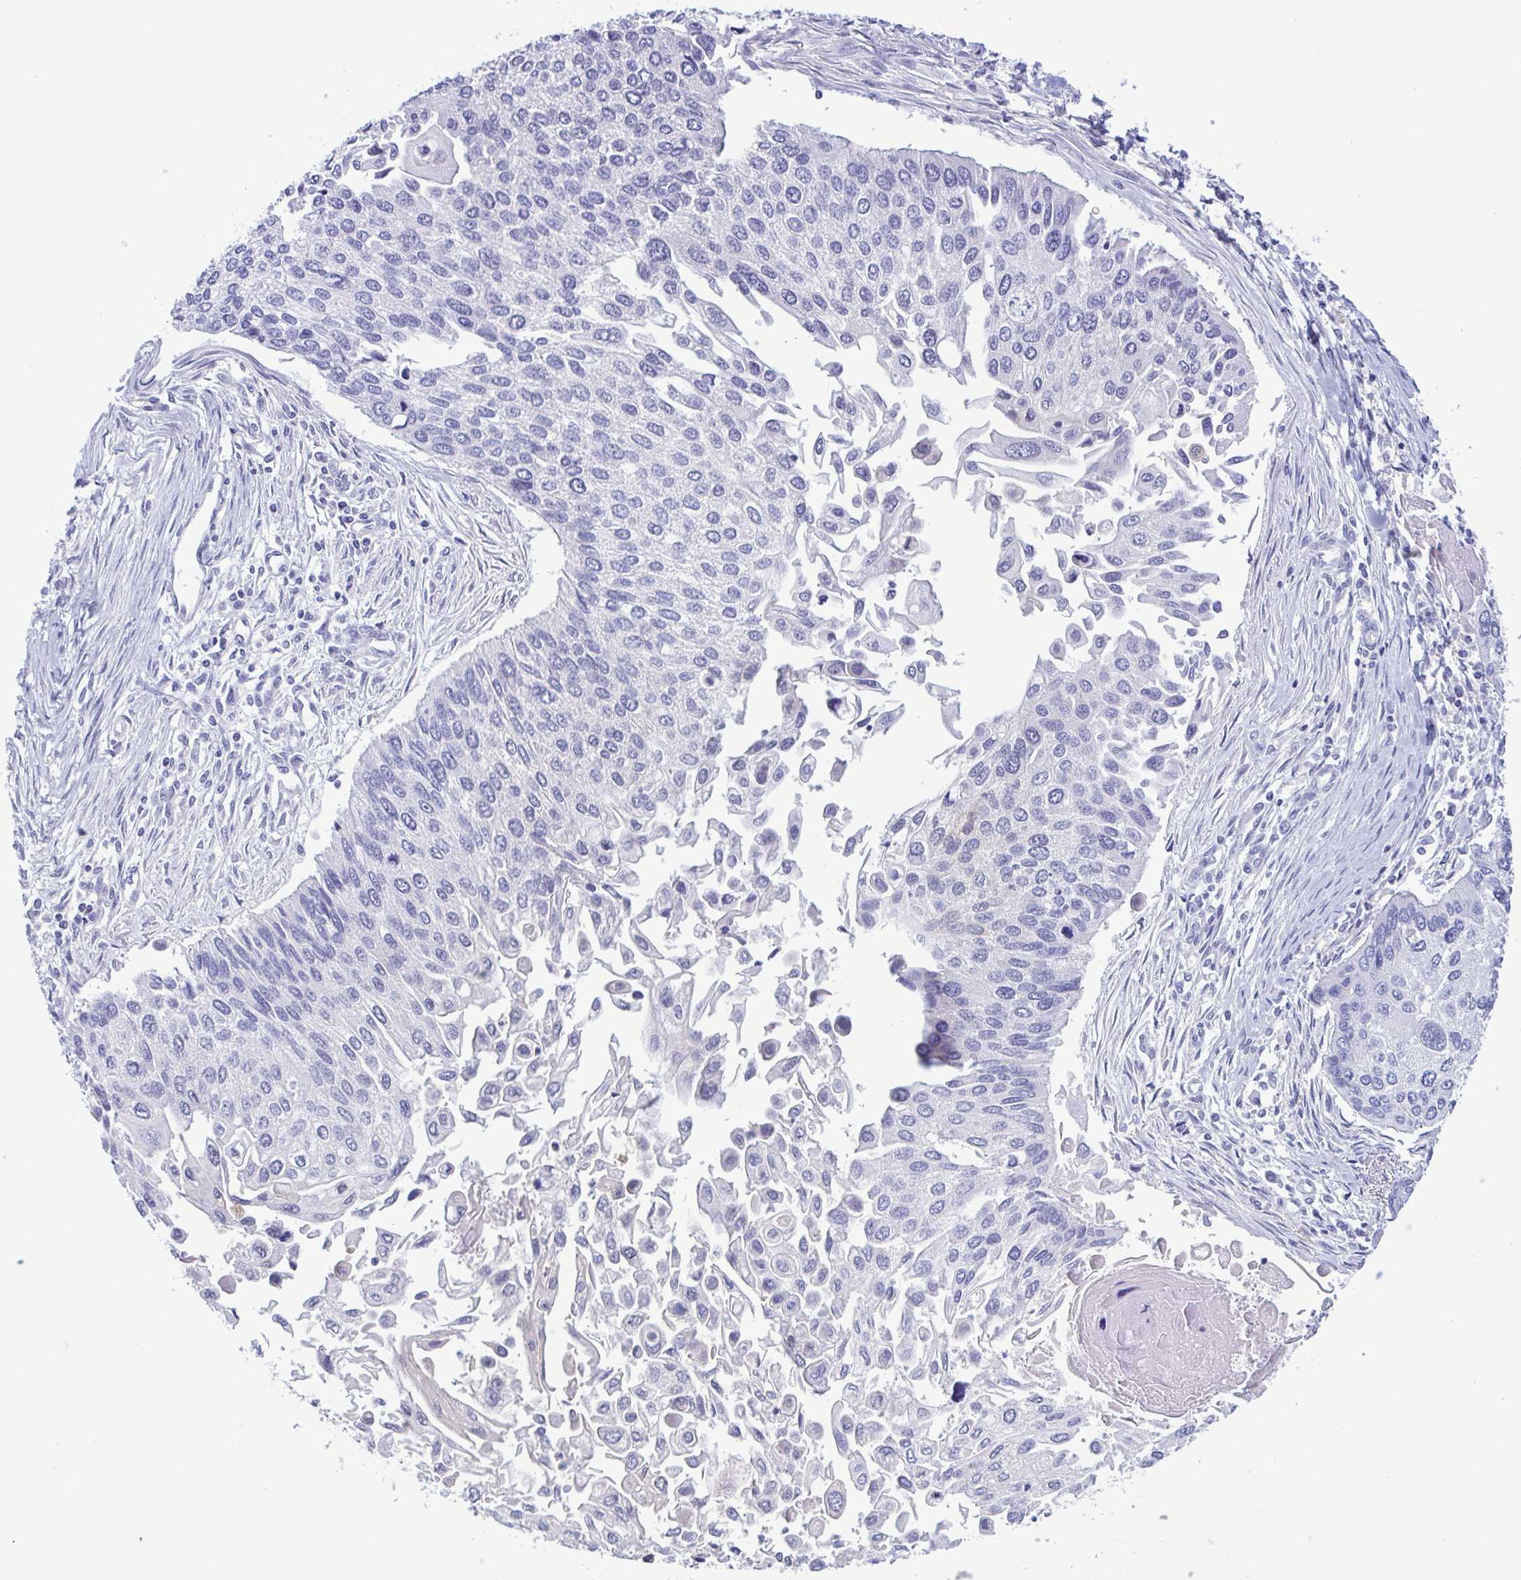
{"staining": {"intensity": "negative", "quantity": "none", "location": "none"}, "tissue": "lung cancer", "cell_type": "Tumor cells", "image_type": "cancer", "snomed": [{"axis": "morphology", "description": "Squamous cell carcinoma, NOS"}, {"axis": "morphology", "description": "Squamous cell carcinoma, metastatic, NOS"}, {"axis": "topography", "description": "Lung"}], "caption": "Human lung cancer stained for a protein using IHC reveals no staining in tumor cells.", "gene": "LDHC", "patient": {"sex": "male", "age": 63}}